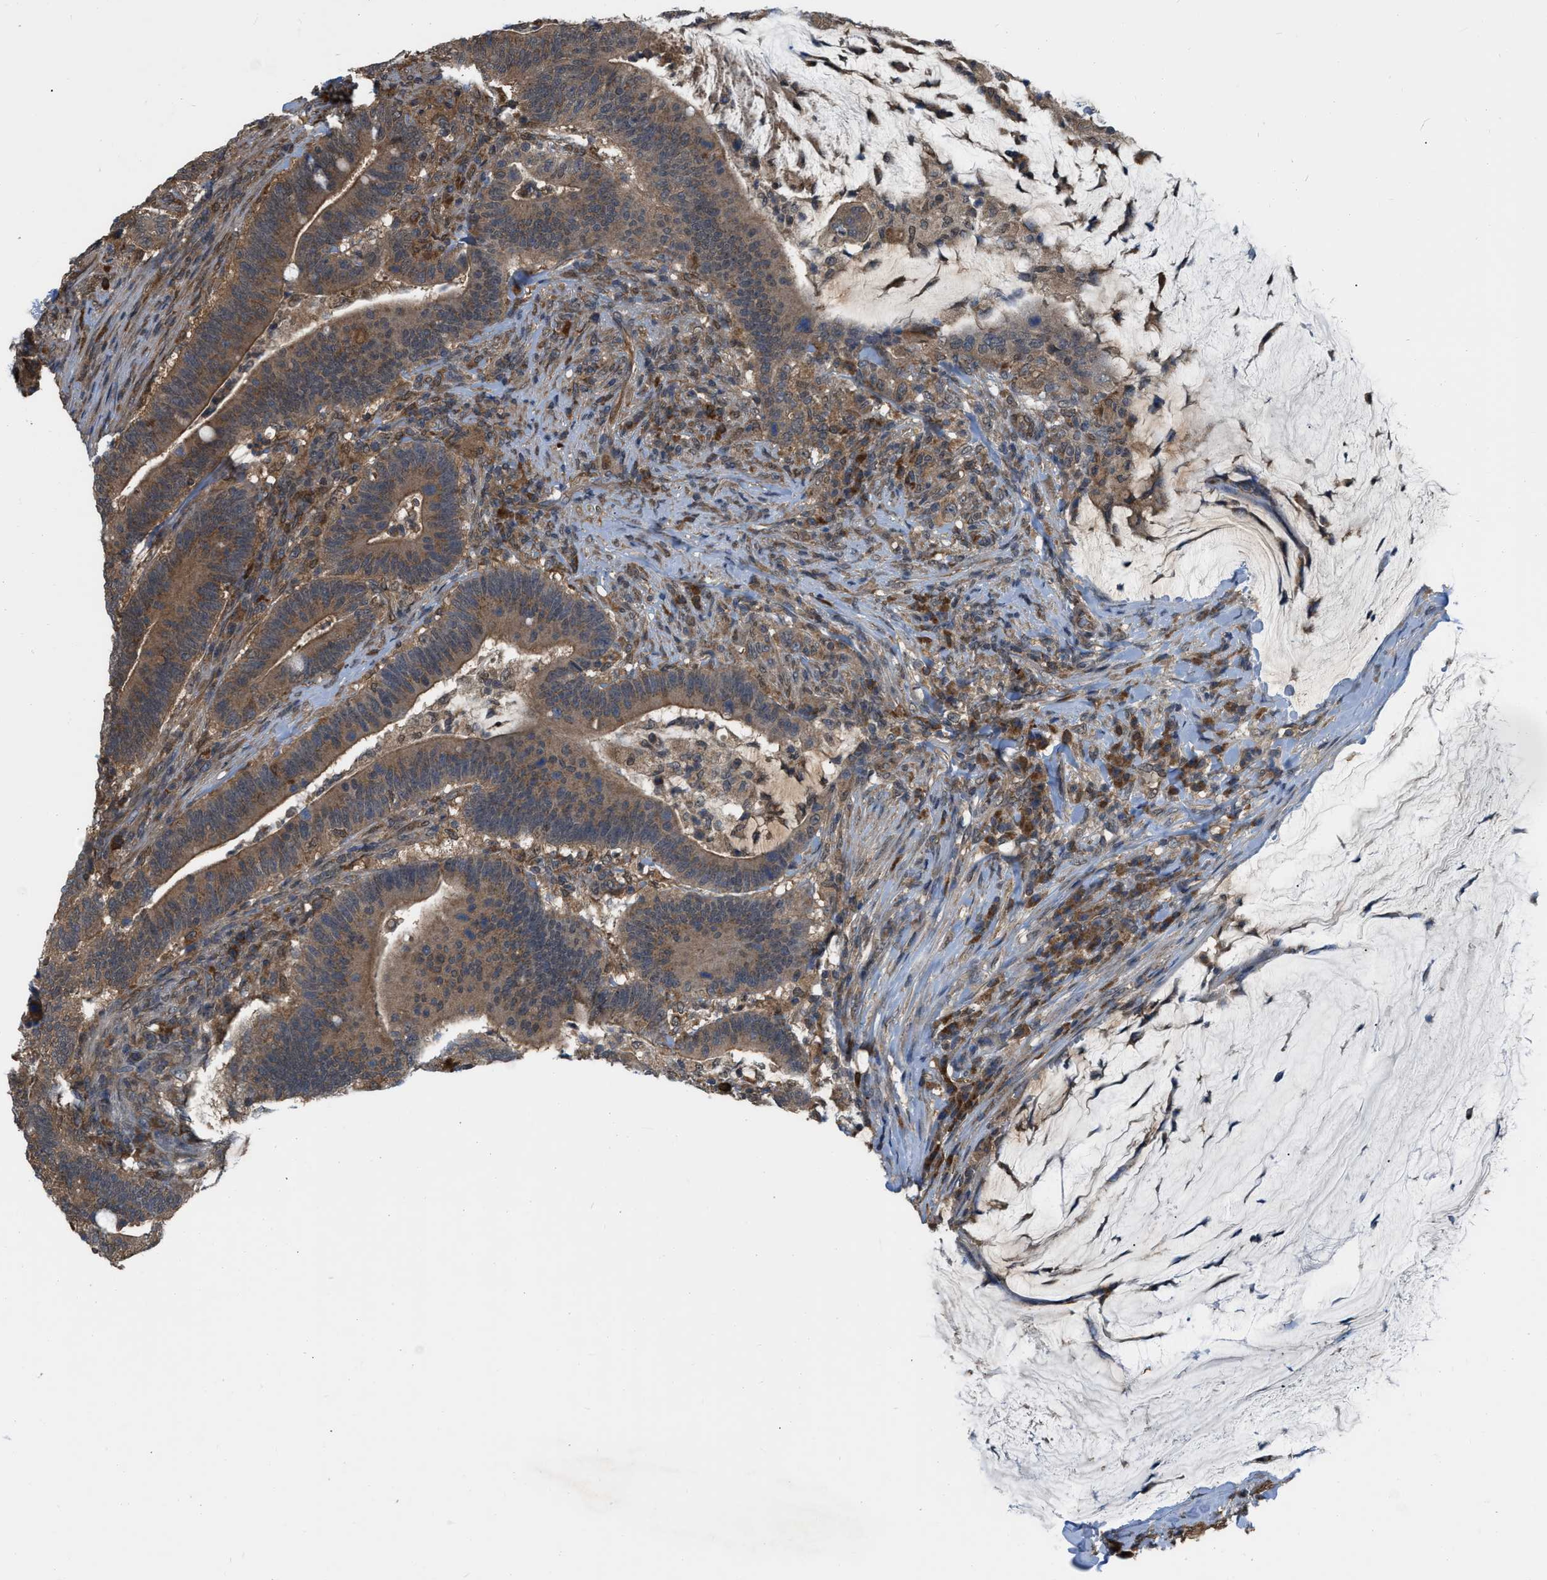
{"staining": {"intensity": "moderate", "quantity": ">75%", "location": "cytoplasmic/membranous"}, "tissue": "colorectal cancer", "cell_type": "Tumor cells", "image_type": "cancer", "snomed": [{"axis": "morphology", "description": "Normal tissue, NOS"}, {"axis": "morphology", "description": "Adenocarcinoma, NOS"}, {"axis": "topography", "description": "Colon"}], "caption": "Moderate cytoplasmic/membranous protein positivity is appreciated in approximately >75% of tumor cells in colorectal cancer (adenocarcinoma).", "gene": "BCL7C", "patient": {"sex": "female", "age": 66}}